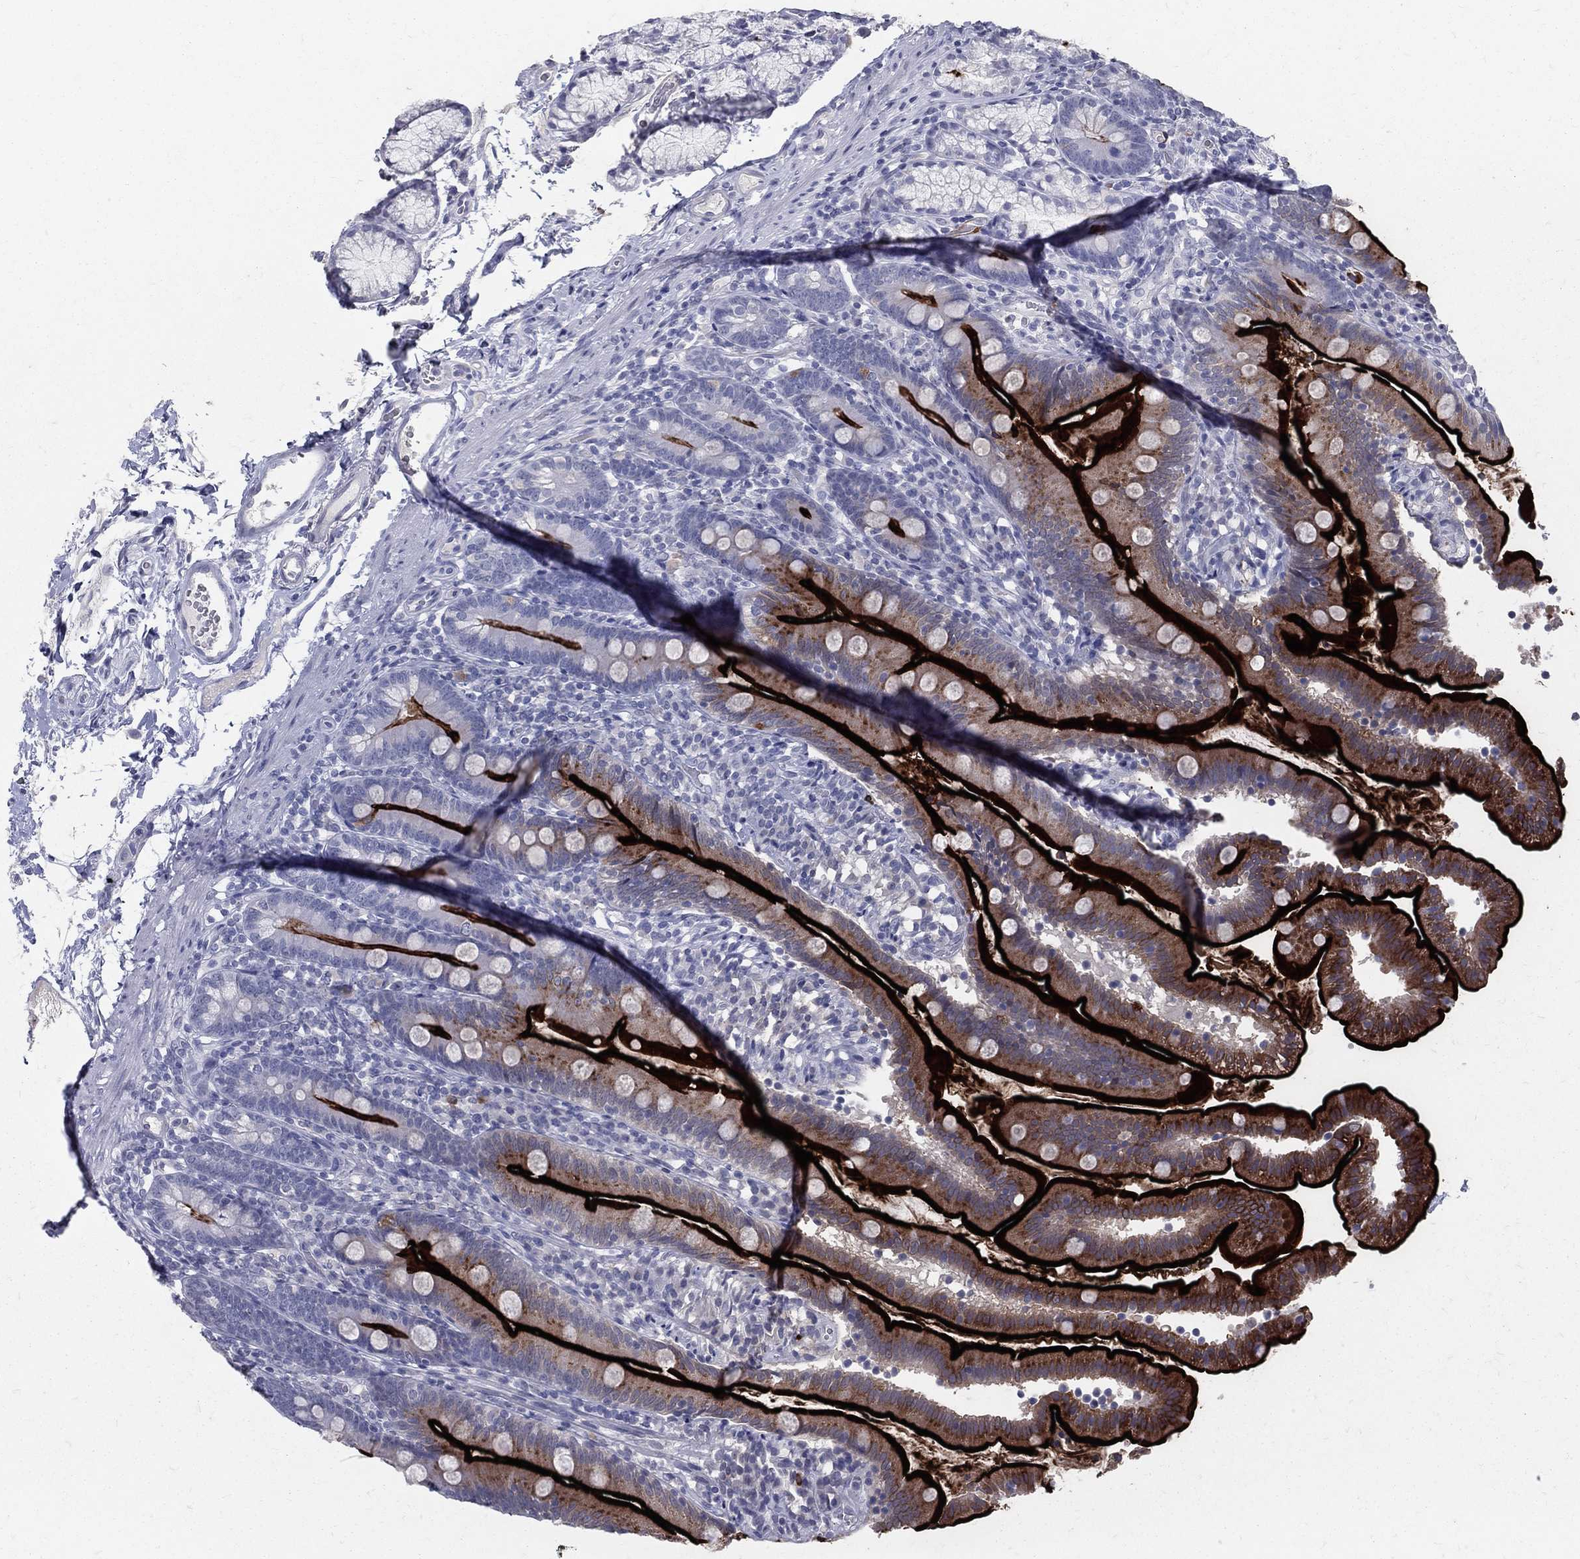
{"staining": {"intensity": "strong", "quantity": "25%-75%", "location": "cytoplasmic/membranous"}, "tissue": "duodenum", "cell_type": "Glandular cells", "image_type": "normal", "snomed": [{"axis": "morphology", "description": "Normal tissue, NOS"}, {"axis": "topography", "description": "Duodenum"}], "caption": "Immunohistochemistry (DAB) staining of unremarkable human duodenum displays strong cytoplasmic/membranous protein positivity in approximately 25%-75% of glandular cells.", "gene": "ACE2", "patient": {"sex": "female", "age": 67}}